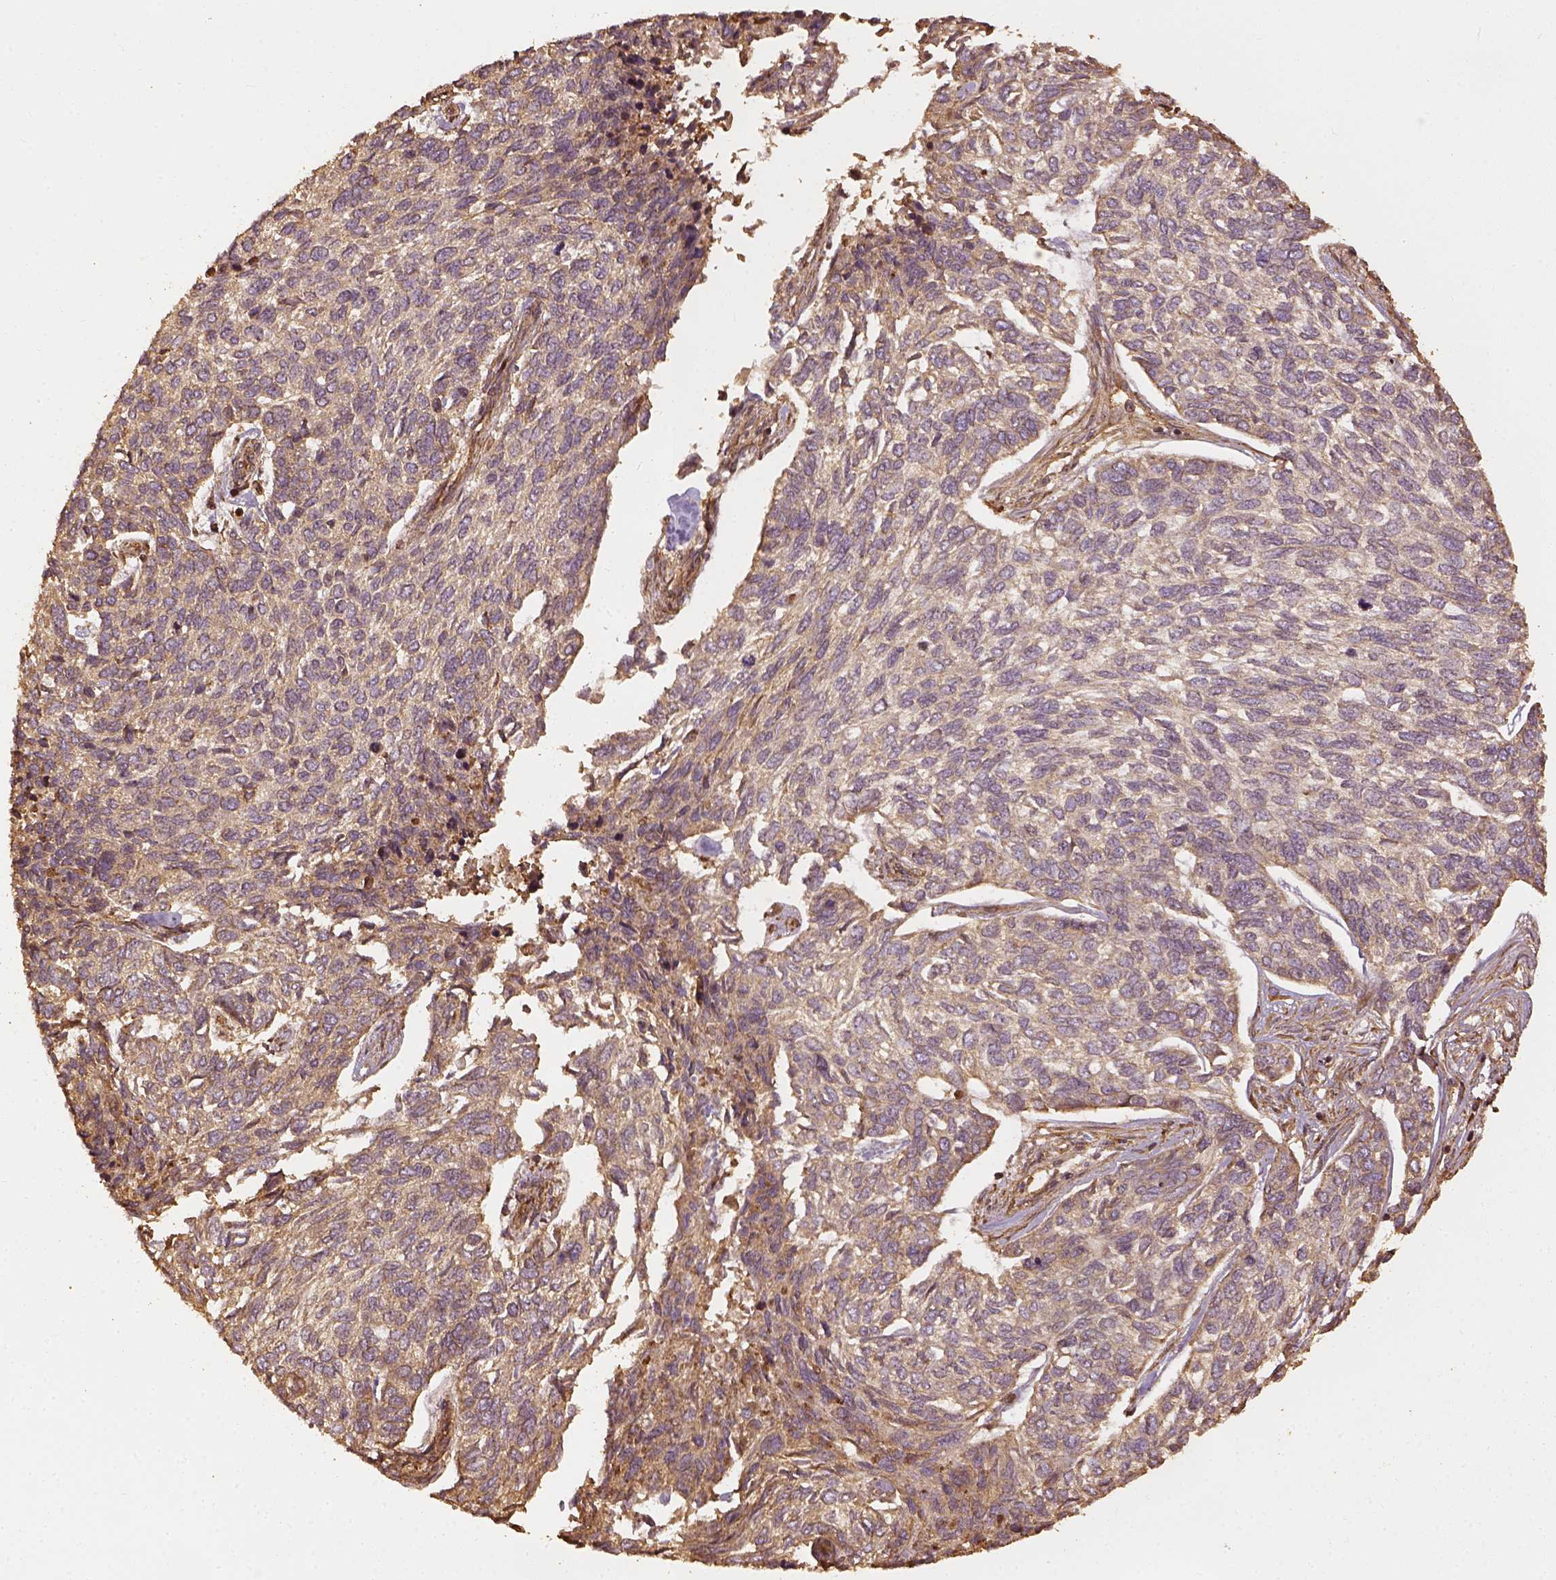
{"staining": {"intensity": "weak", "quantity": "25%-75%", "location": "cytoplasmic/membranous"}, "tissue": "skin cancer", "cell_type": "Tumor cells", "image_type": "cancer", "snomed": [{"axis": "morphology", "description": "Basal cell carcinoma"}, {"axis": "topography", "description": "Skin"}], "caption": "This micrograph demonstrates immunohistochemistry staining of skin cancer, with low weak cytoplasmic/membranous expression in approximately 25%-75% of tumor cells.", "gene": "VEGFA", "patient": {"sex": "female", "age": 65}}